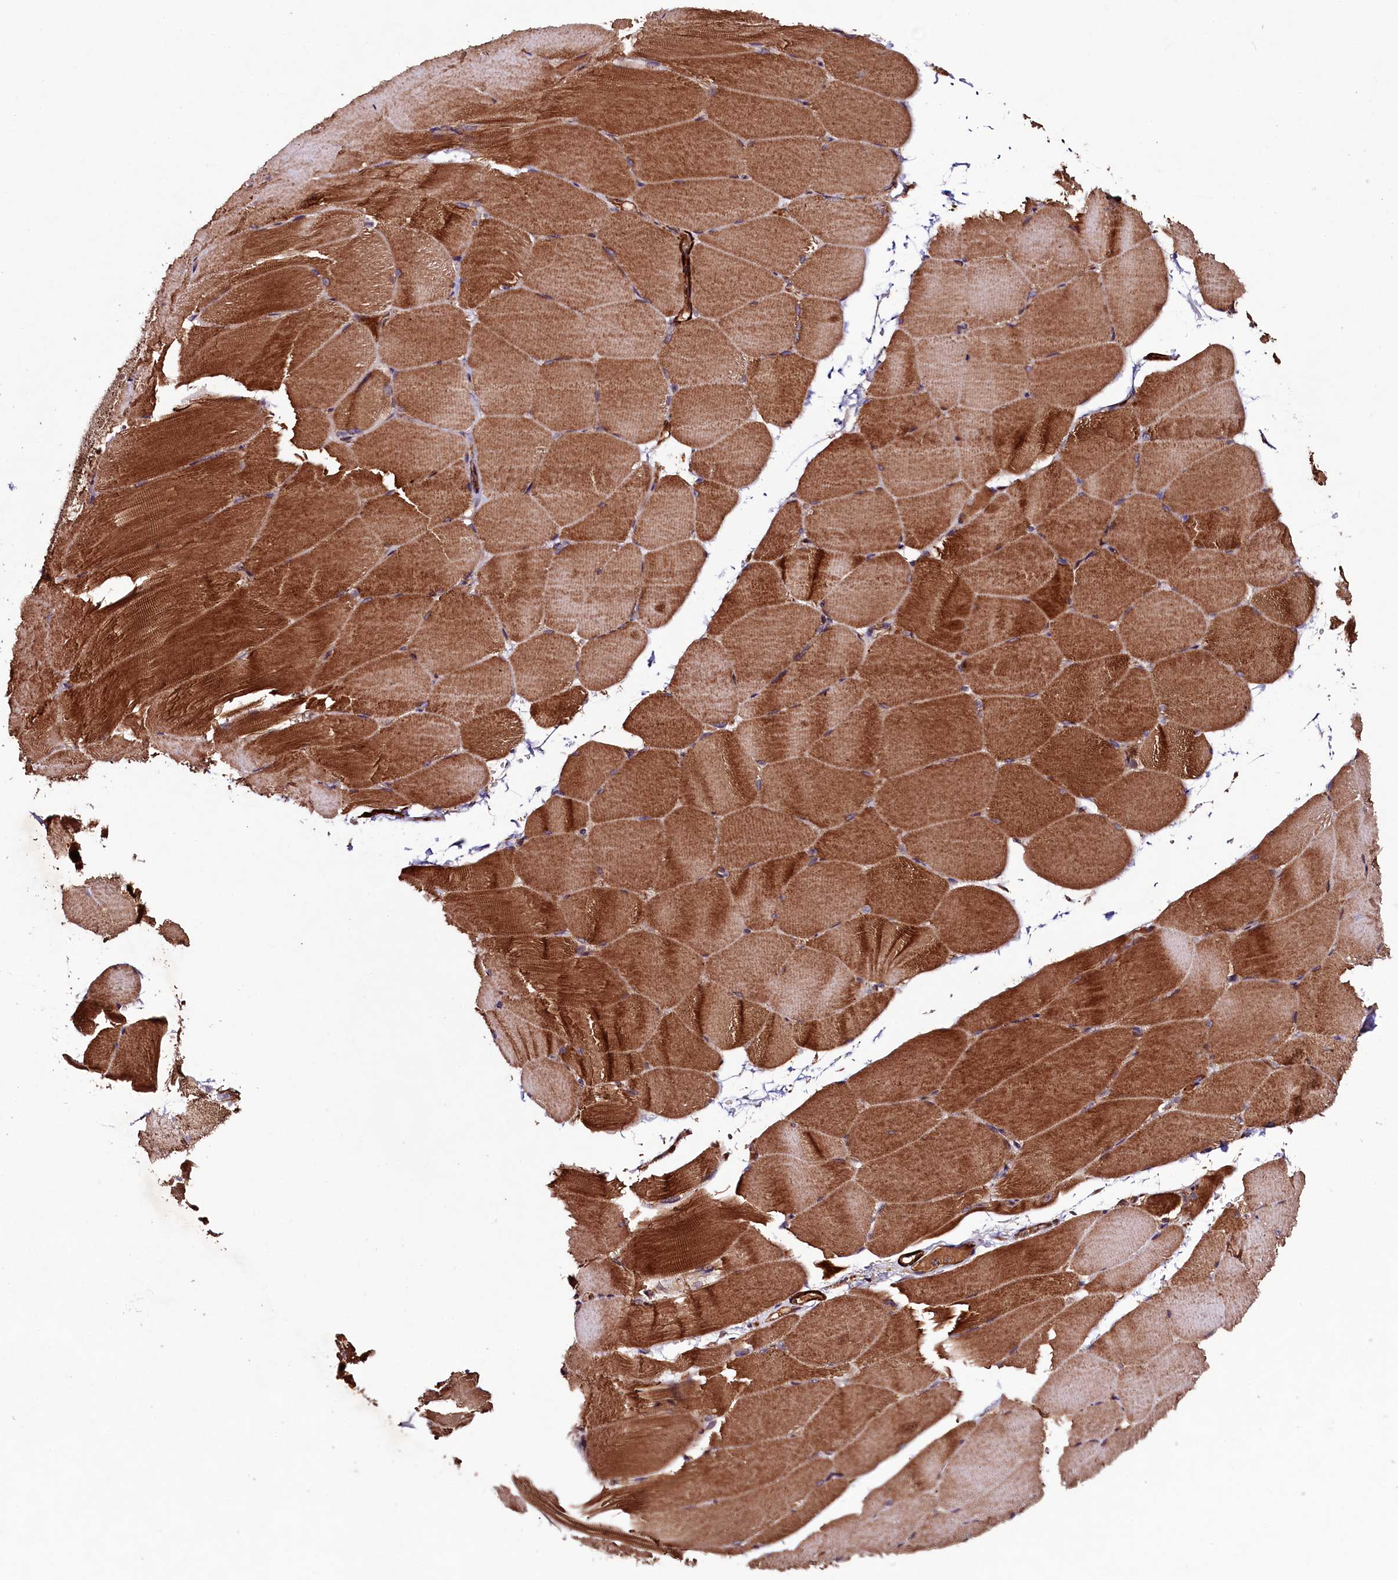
{"staining": {"intensity": "strong", "quantity": ">75%", "location": "cytoplasmic/membranous"}, "tissue": "skeletal muscle", "cell_type": "Myocytes", "image_type": "normal", "snomed": [{"axis": "morphology", "description": "Normal tissue, NOS"}, {"axis": "topography", "description": "Skeletal muscle"}, {"axis": "topography", "description": "Parathyroid gland"}], "caption": "DAB (3,3'-diaminobenzidine) immunohistochemical staining of unremarkable skeletal muscle reveals strong cytoplasmic/membranous protein expression in about >75% of myocytes. Immunohistochemistry (ihc) stains the protein of interest in brown and the nuclei are stained blue.", "gene": "CCDC102A", "patient": {"sex": "female", "age": 37}}